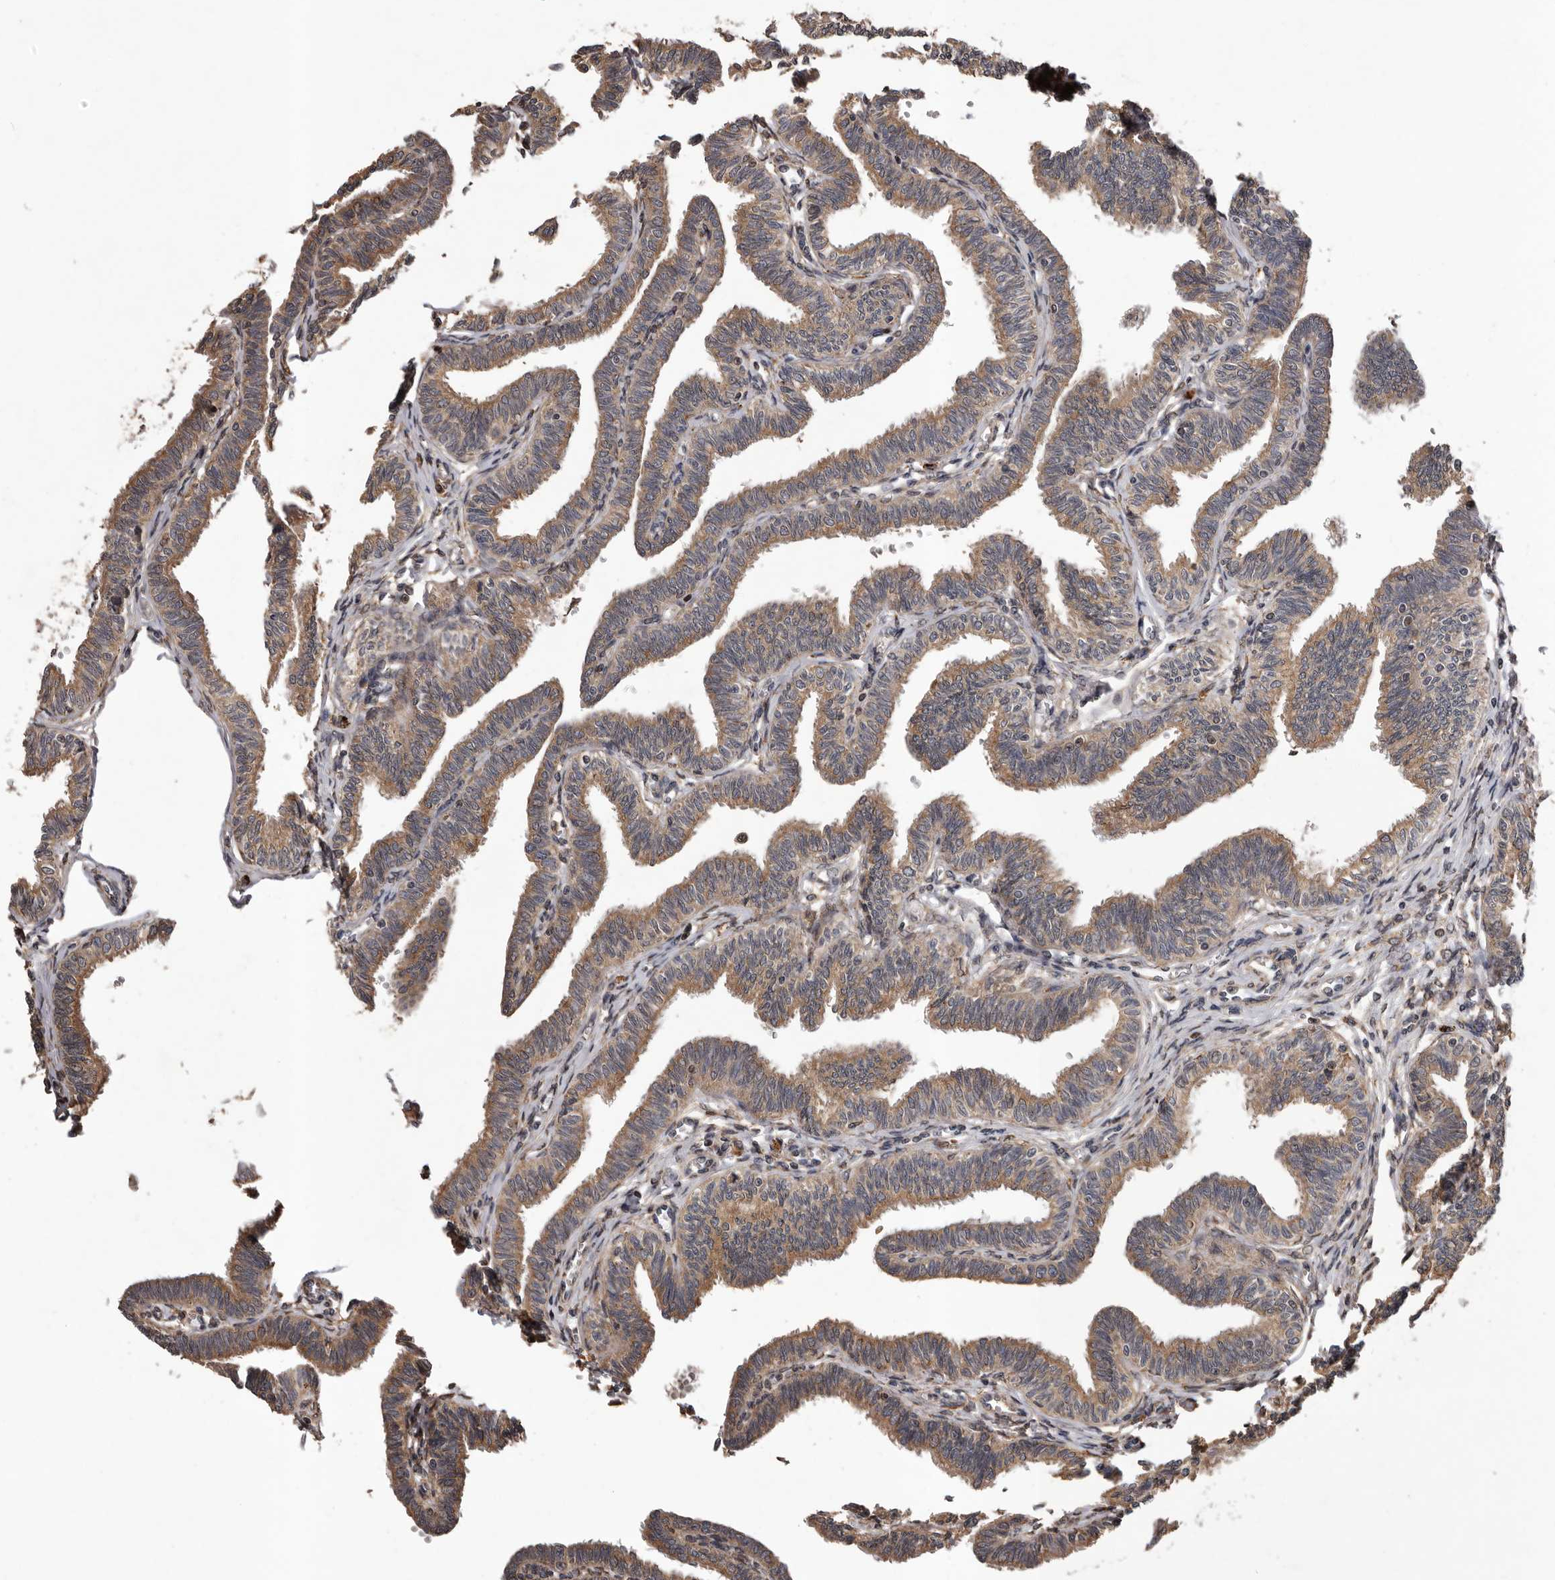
{"staining": {"intensity": "moderate", "quantity": ">75%", "location": "cytoplasmic/membranous"}, "tissue": "fallopian tube", "cell_type": "Glandular cells", "image_type": "normal", "snomed": [{"axis": "morphology", "description": "Normal tissue, NOS"}, {"axis": "topography", "description": "Fallopian tube"}, {"axis": "topography", "description": "Ovary"}], "caption": "About >75% of glandular cells in unremarkable human fallopian tube demonstrate moderate cytoplasmic/membranous protein staining as visualized by brown immunohistochemical staining.", "gene": "GADD45B", "patient": {"sex": "female", "age": 23}}